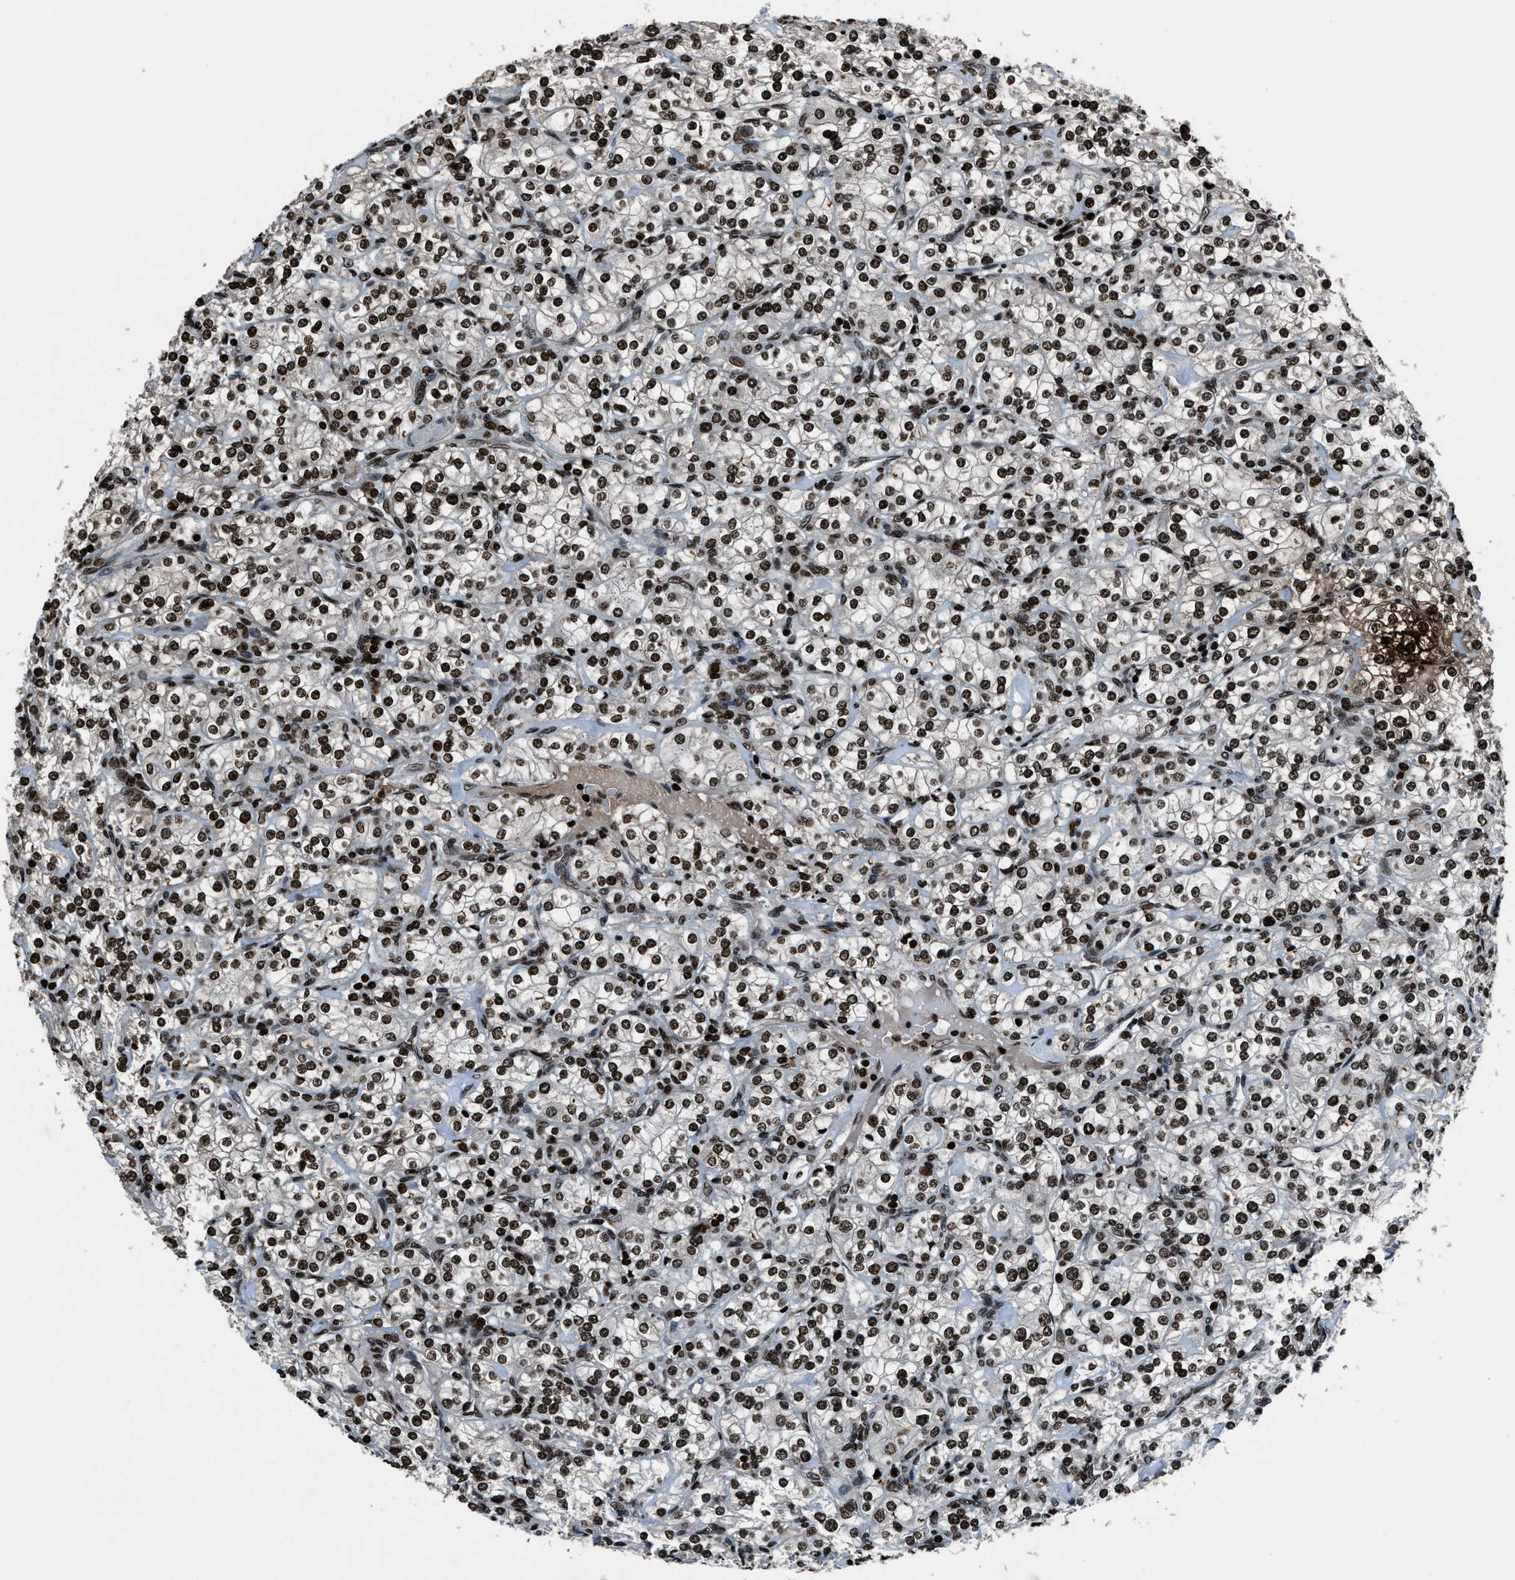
{"staining": {"intensity": "strong", "quantity": ">75%", "location": "nuclear"}, "tissue": "renal cancer", "cell_type": "Tumor cells", "image_type": "cancer", "snomed": [{"axis": "morphology", "description": "Adenocarcinoma, NOS"}, {"axis": "topography", "description": "Kidney"}], "caption": "Tumor cells exhibit high levels of strong nuclear expression in approximately >75% of cells in human renal cancer. (DAB IHC with brightfield microscopy, high magnification).", "gene": "H4C1", "patient": {"sex": "male", "age": 77}}